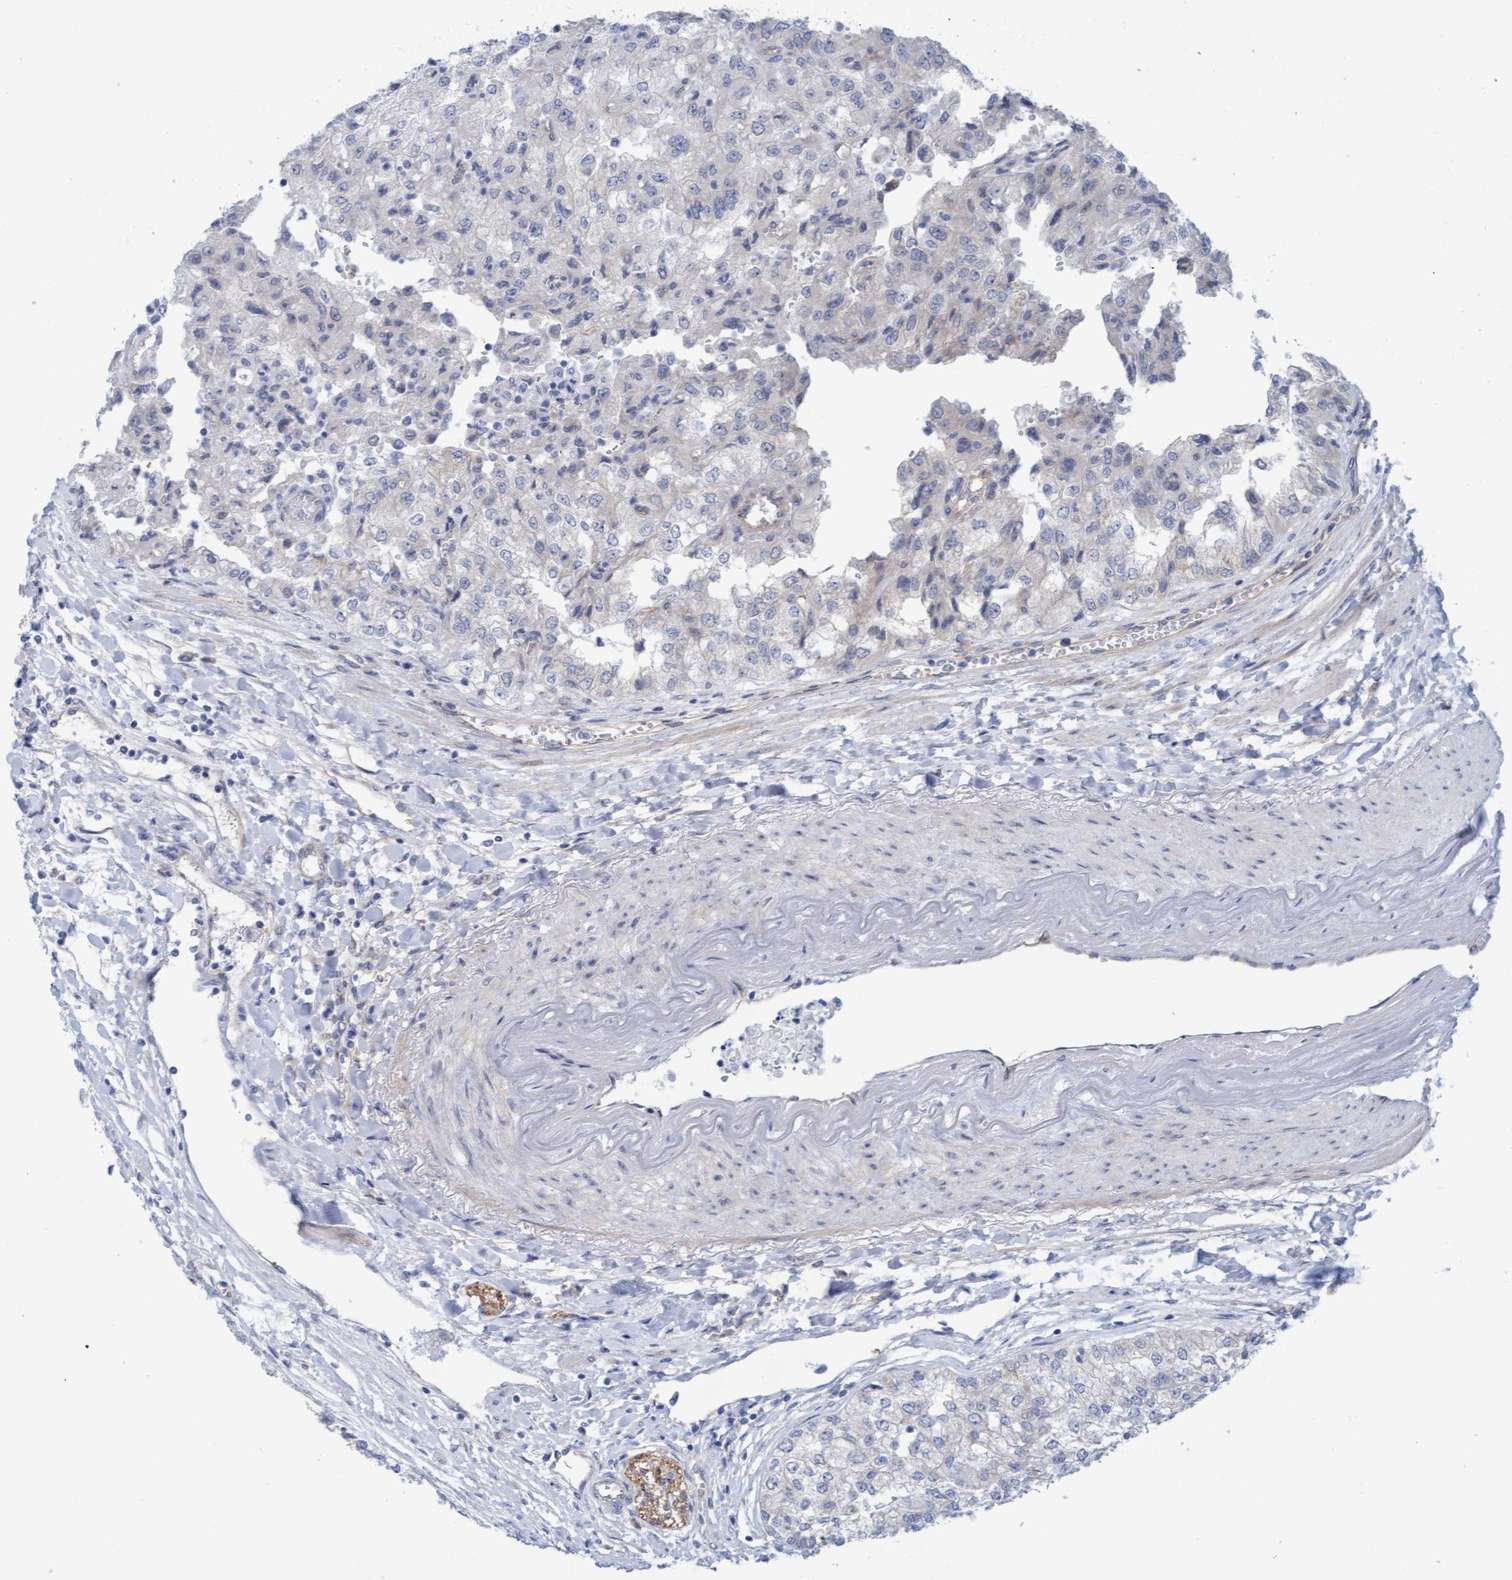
{"staining": {"intensity": "negative", "quantity": "none", "location": "none"}, "tissue": "renal cancer", "cell_type": "Tumor cells", "image_type": "cancer", "snomed": [{"axis": "morphology", "description": "Adenocarcinoma, NOS"}, {"axis": "topography", "description": "Kidney"}], "caption": "Immunohistochemical staining of renal cancer (adenocarcinoma) shows no significant positivity in tumor cells.", "gene": "STXBP1", "patient": {"sex": "female", "age": 54}}